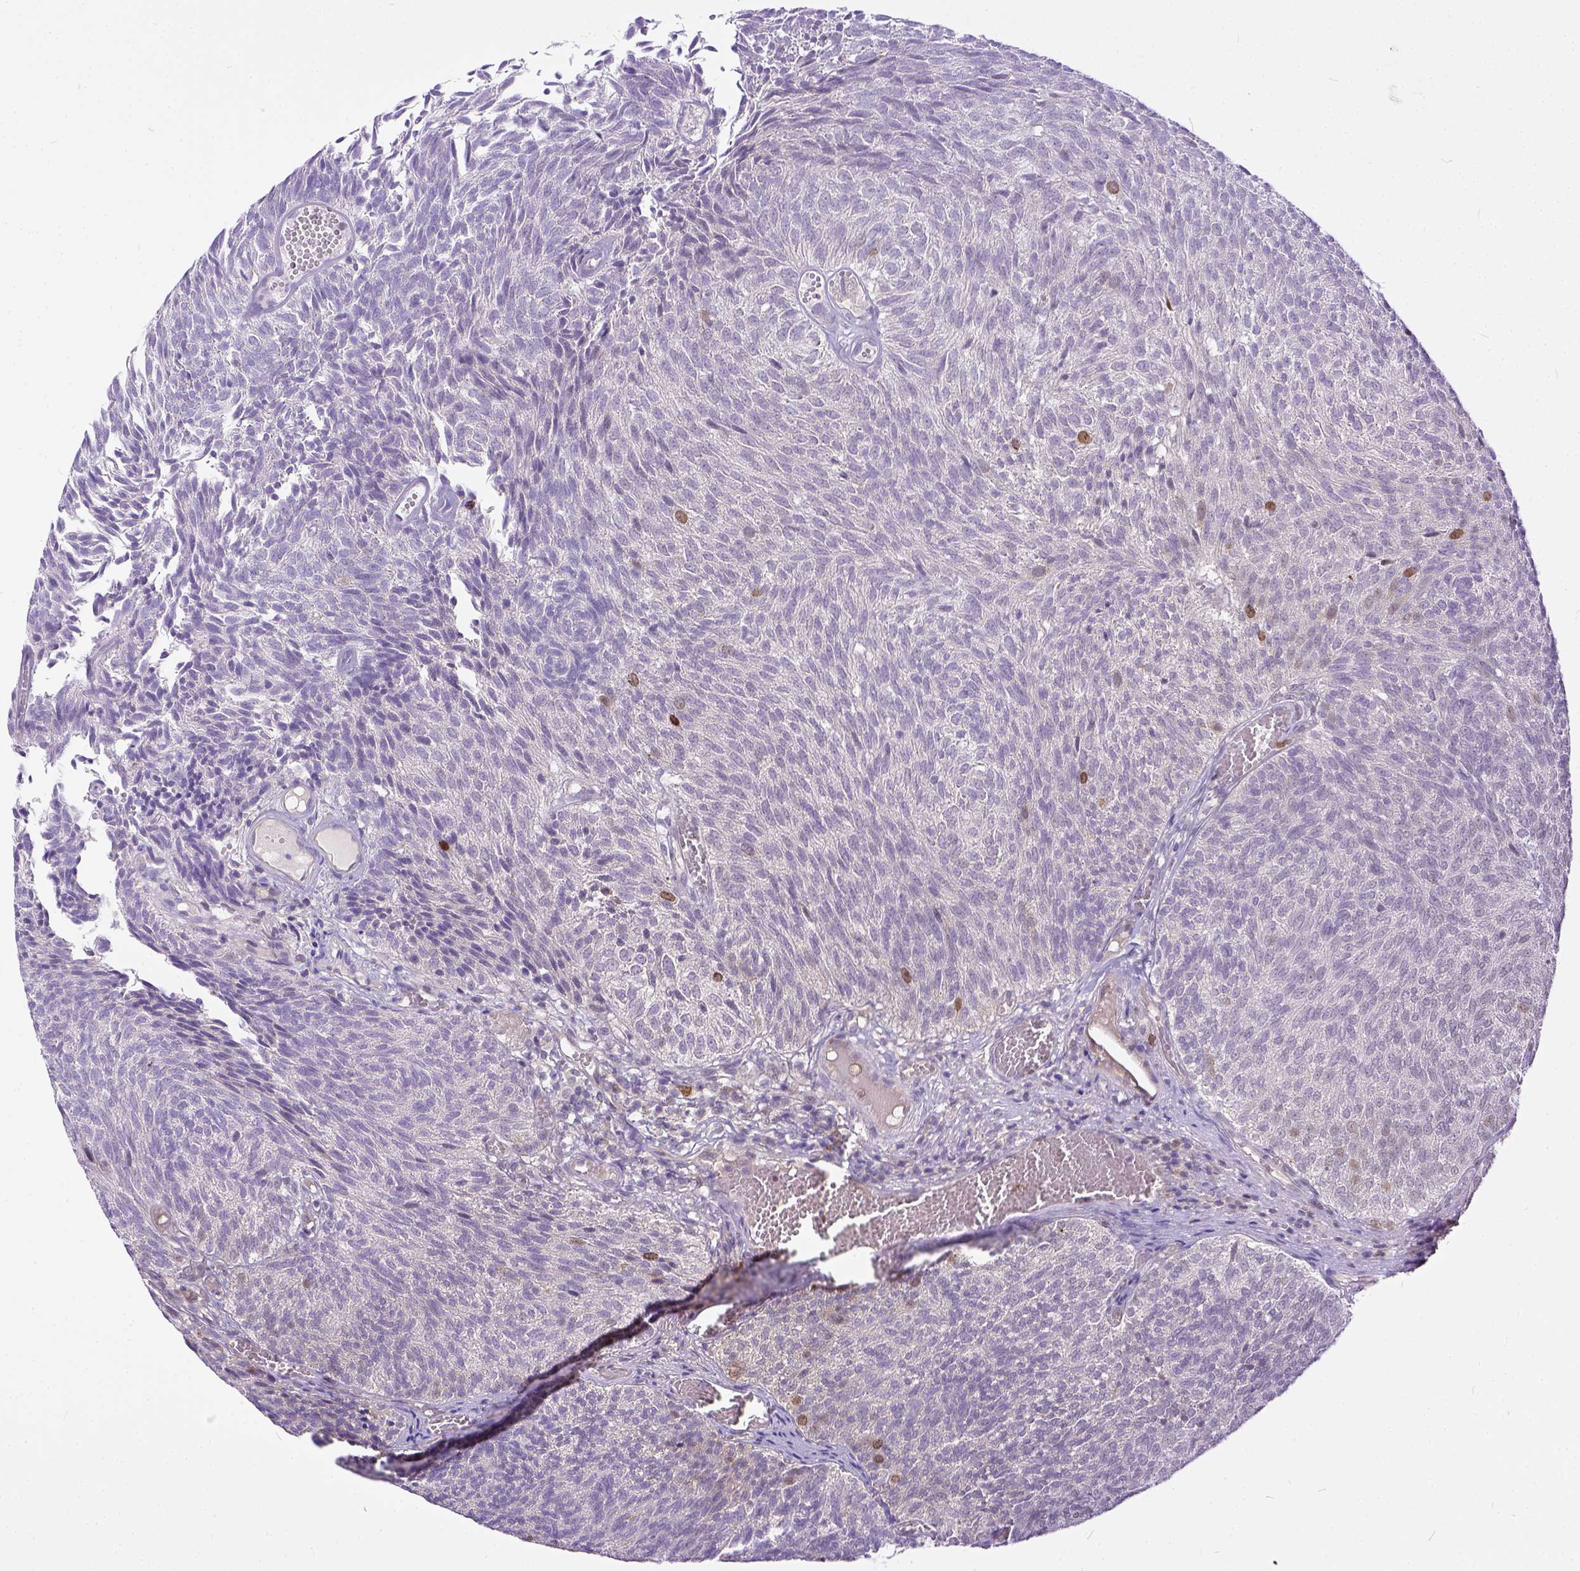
{"staining": {"intensity": "negative", "quantity": "none", "location": "none"}, "tissue": "urothelial cancer", "cell_type": "Tumor cells", "image_type": "cancer", "snomed": [{"axis": "morphology", "description": "Urothelial carcinoma, Low grade"}, {"axis": "topography", "description": "Urinary bladder"}], "caption": "This histopathology image is of low-grade urothelial carcinoma stained with immunohistochemistry (IHC) to label a protein in brown with the nuclei are counter-stained blue. There is no positivity in tumor cells. (DAB (3,3'-diaminobenzidine) IHC, high magnification).", "gene": "ERCC1", "patient": {"sex": "male", "age": 77}}